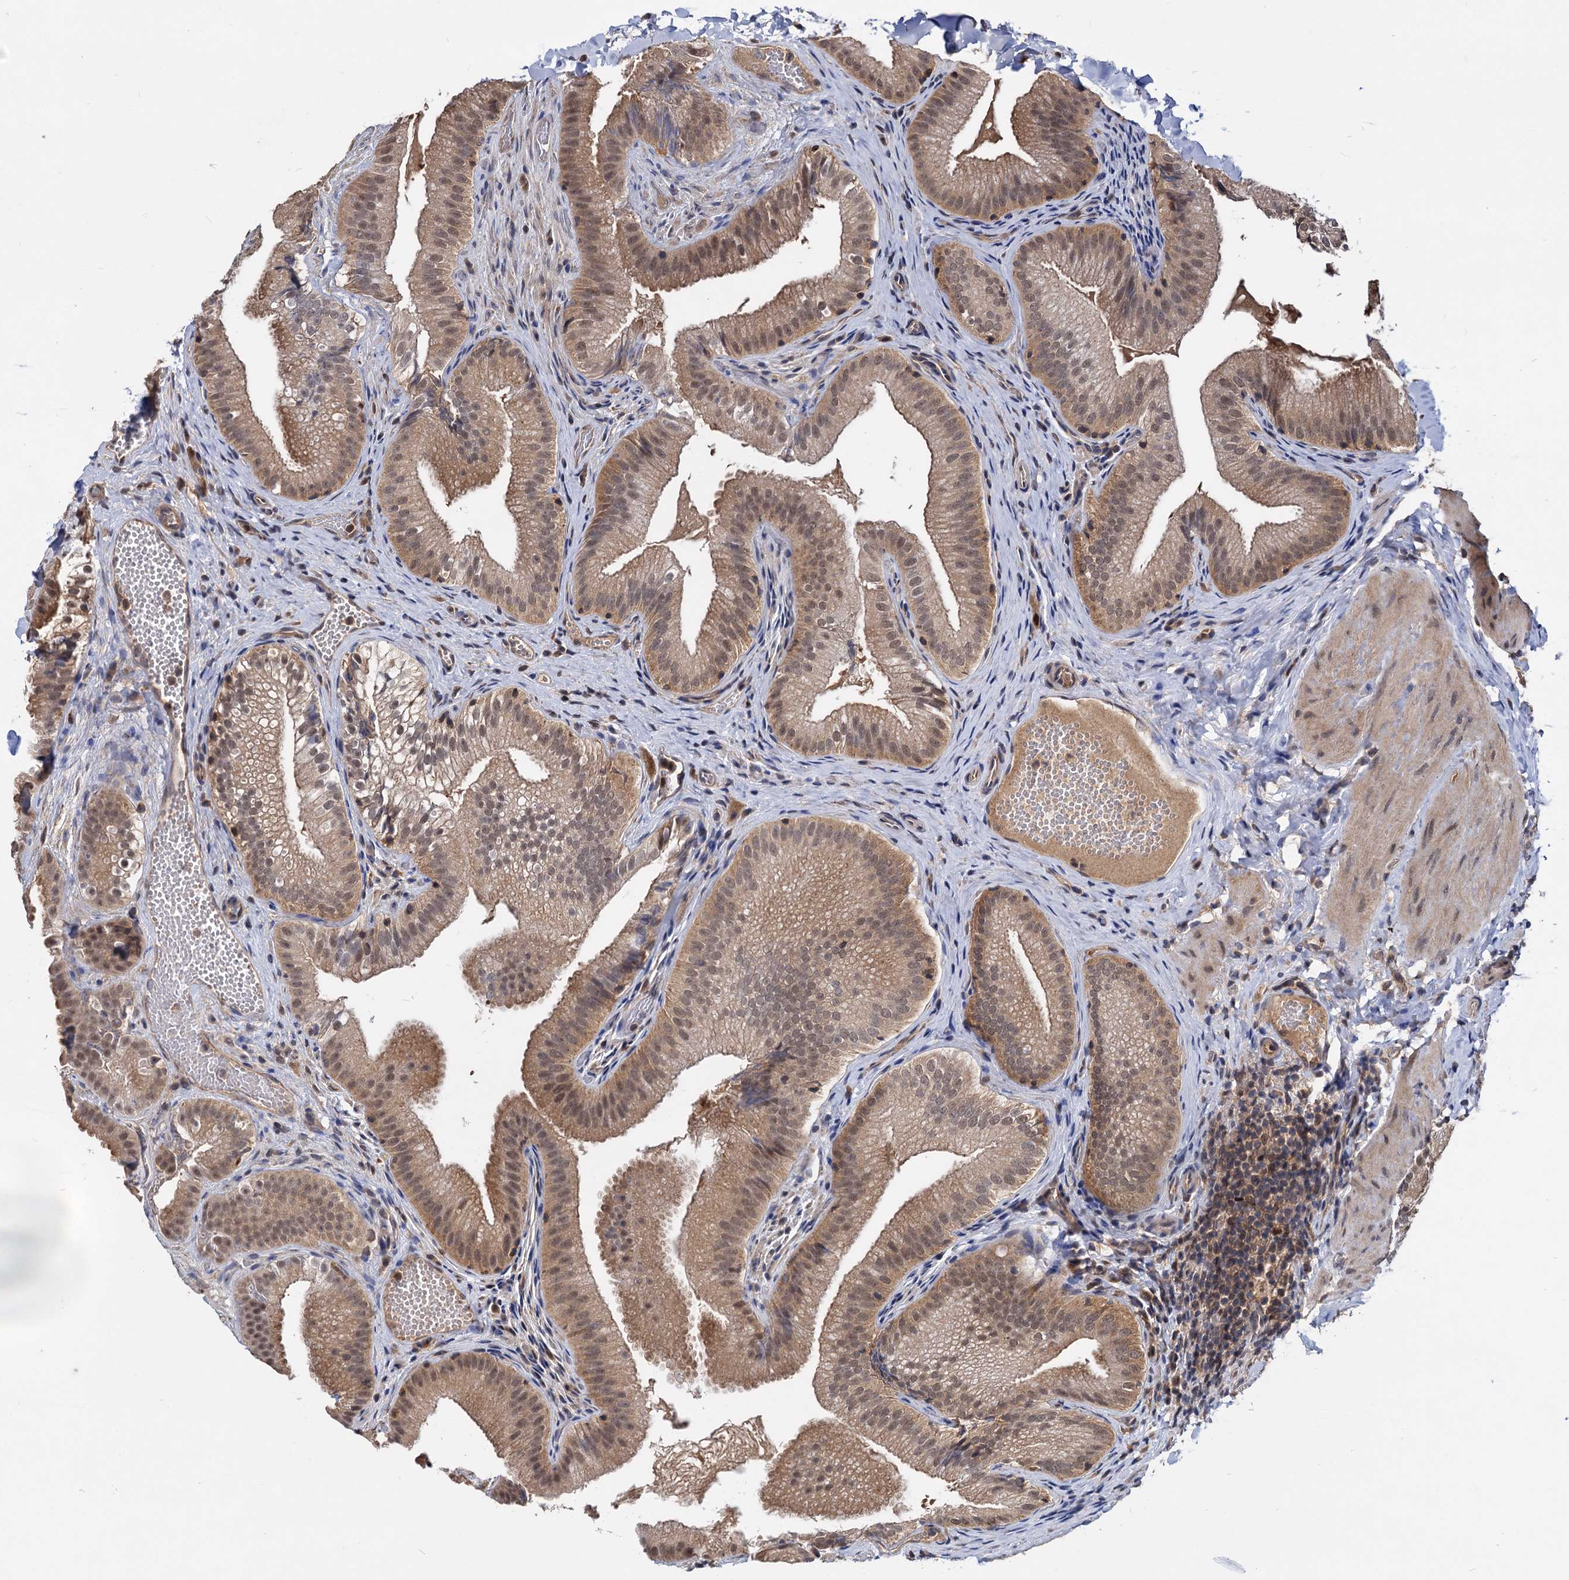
{"staining": {"intensity": "moderate", "quantity": ">75%", "location": "cytoplasmic/membranous,nuclear"}, "tissue": "gallbladder", "cell_type": "Glandular cells", "image_type": "normal", "snomed": [{"axis": "morphology", "description": "Normal tissue, NOS"}, {"axis": "topography", "description": "Gallbladder"}], "caption": "This is a micrograph of IHC staining of normal gallbladder, which shows moderate positivity in the cytoplasmic/membranous,nuclear of glandular cells.", "gene": "PSMD4", "patient": {"sex": "female", "age": 30}}